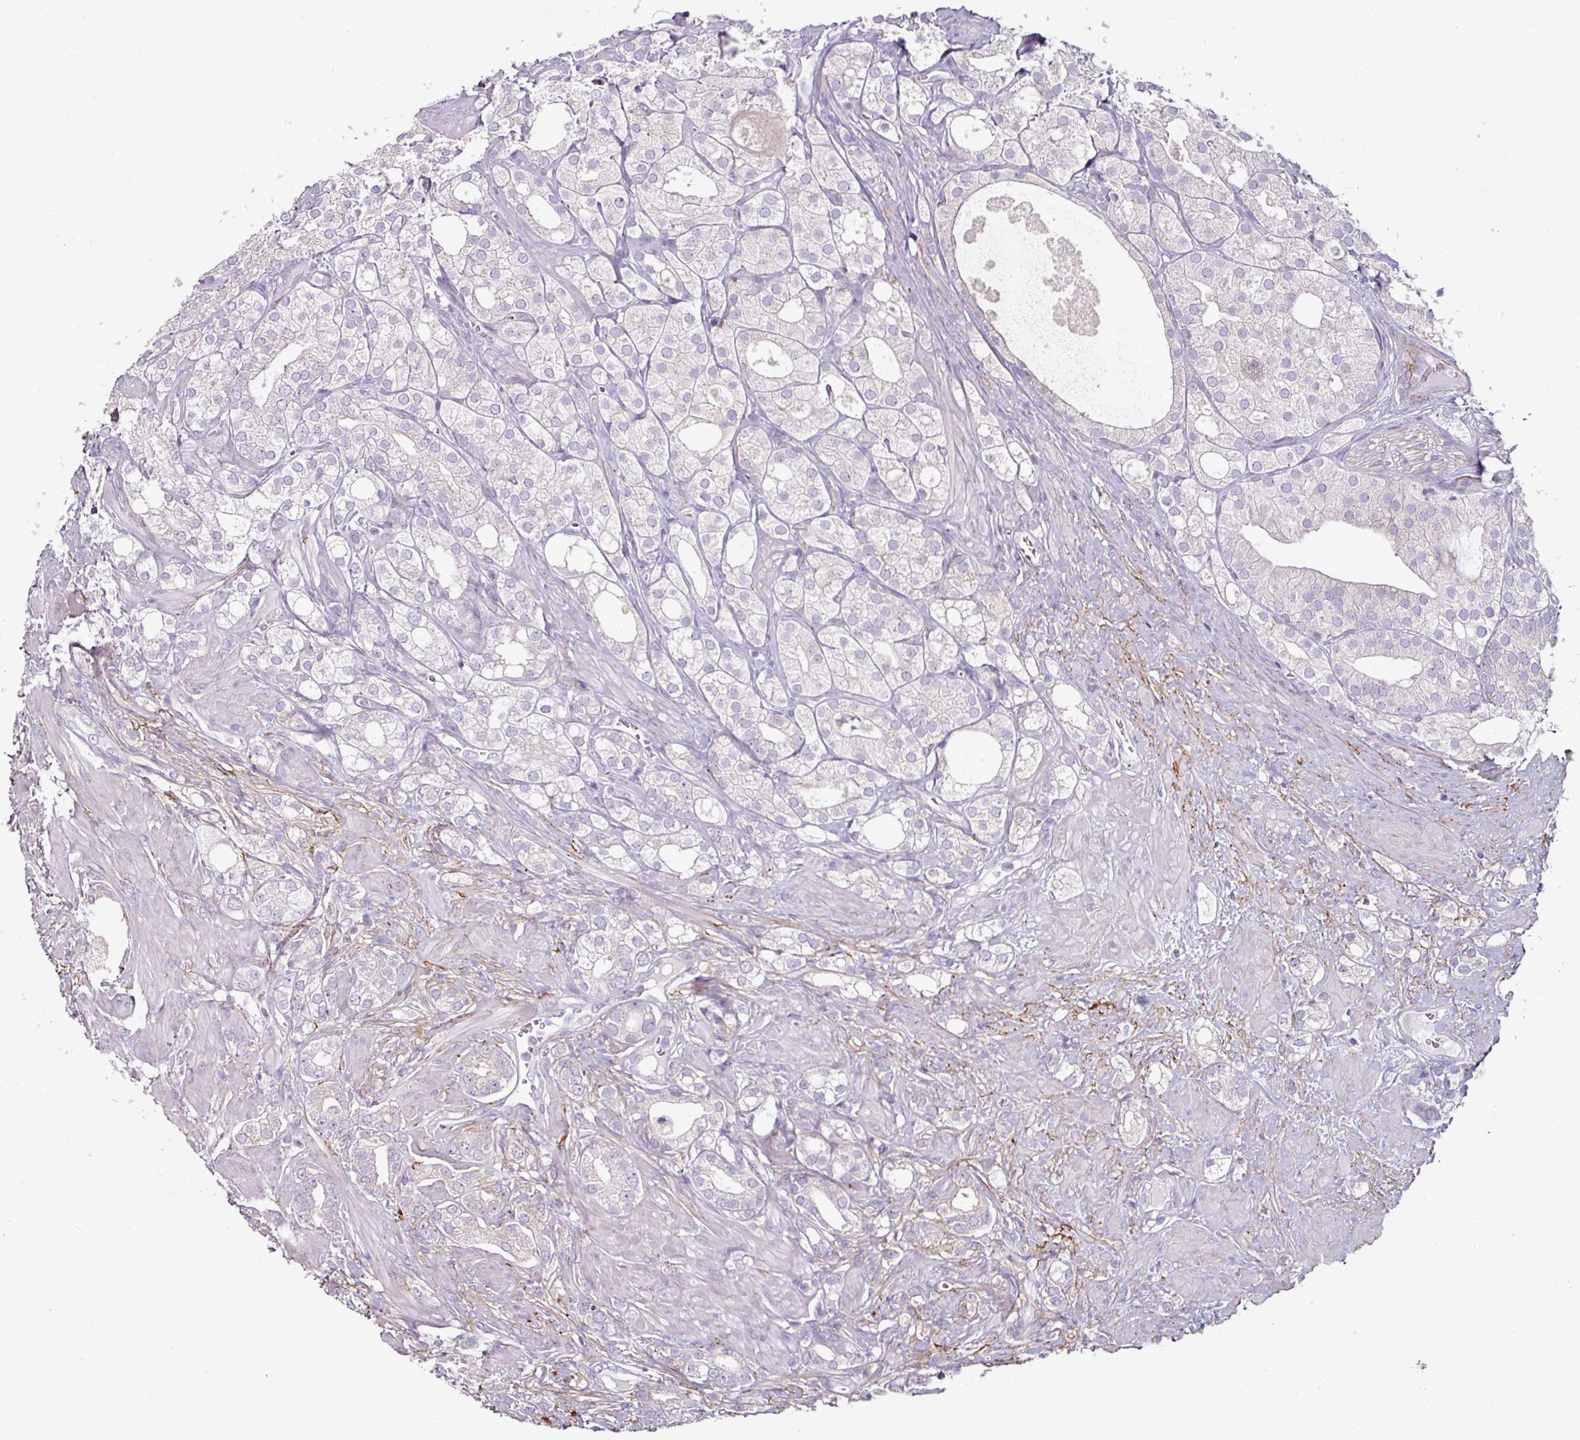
{"staining": {"intensity": "moderate", "quantity": "<25%", "location": "cytoplasmic/membranous"}, "tissue": "prostate cancer", "cell_type": "Tumor cells", "image_type": "cancer", "snomed": [{"axis": "morphology", "description": "Adenocarcinoma, High grade"}, {"axis": "topography", "description": "Prostate"}], "caption": "Prostate cancer (adenocarcinoma (high-grade)) stained with a brown dye exhibits moderate cytoplasmic/membranous positive staining in about <25% of tumor cells.", "gene": "MTMR14", "patient": {"sex": "male", "age": 50}}